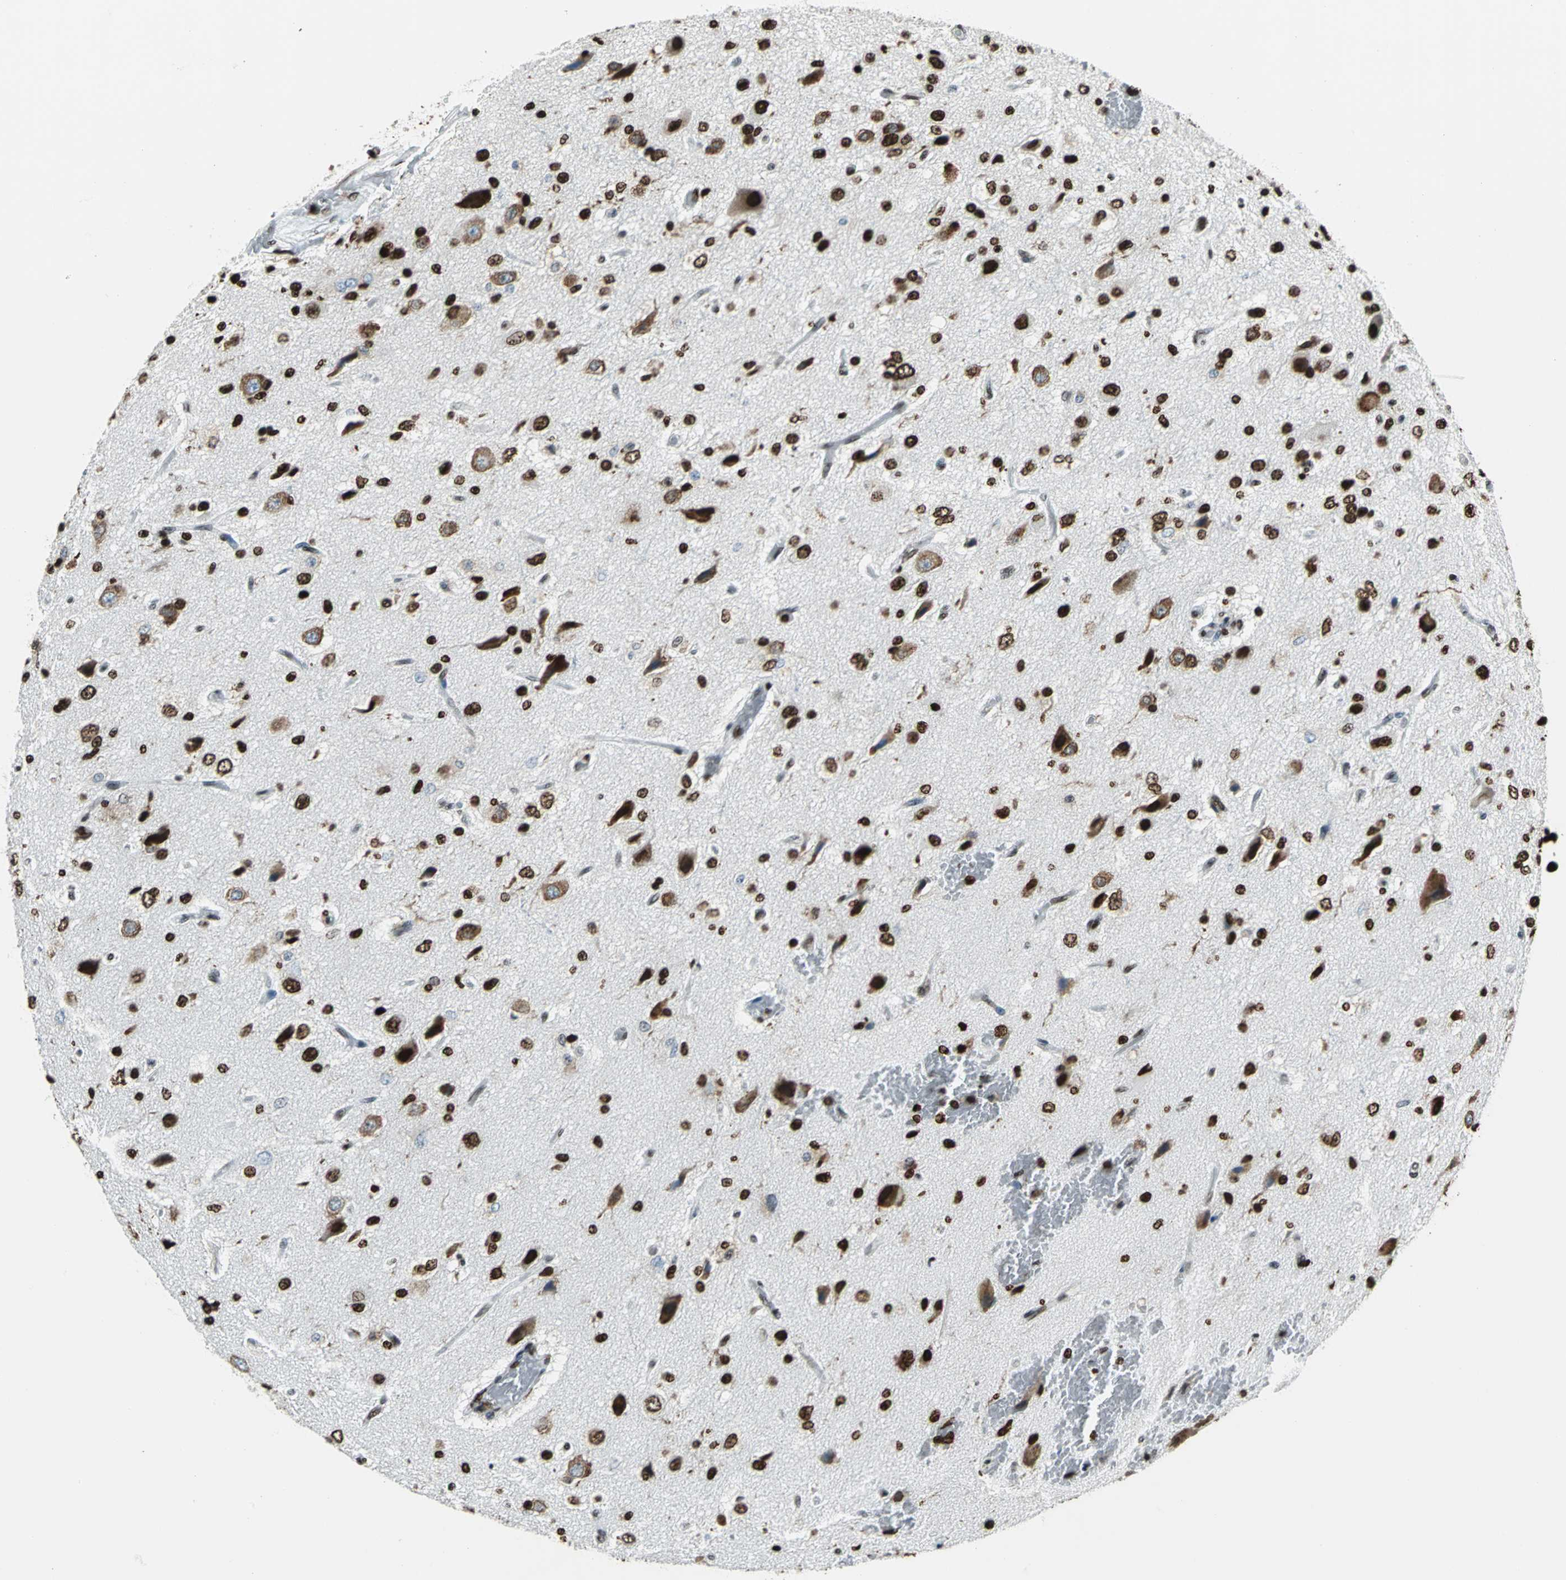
{"staining": {"intensity": "strong", "quantity": ">75%", "location": "nuclear"}, "tissue": "glioma", "cell_type": "Tumor cells", "image_type": "cancer", "snomed": [{"axis": "morphology", "description": "Glioma, malignant, High grade"}, {"axis": "topography", "description": "pancreas cauda"}], "caption": "Glioma stained for a protein shows strong nuclear positivity in tumor cells.", "gene": "APEX1", "patient": {"sex": "male", "age": 60}}